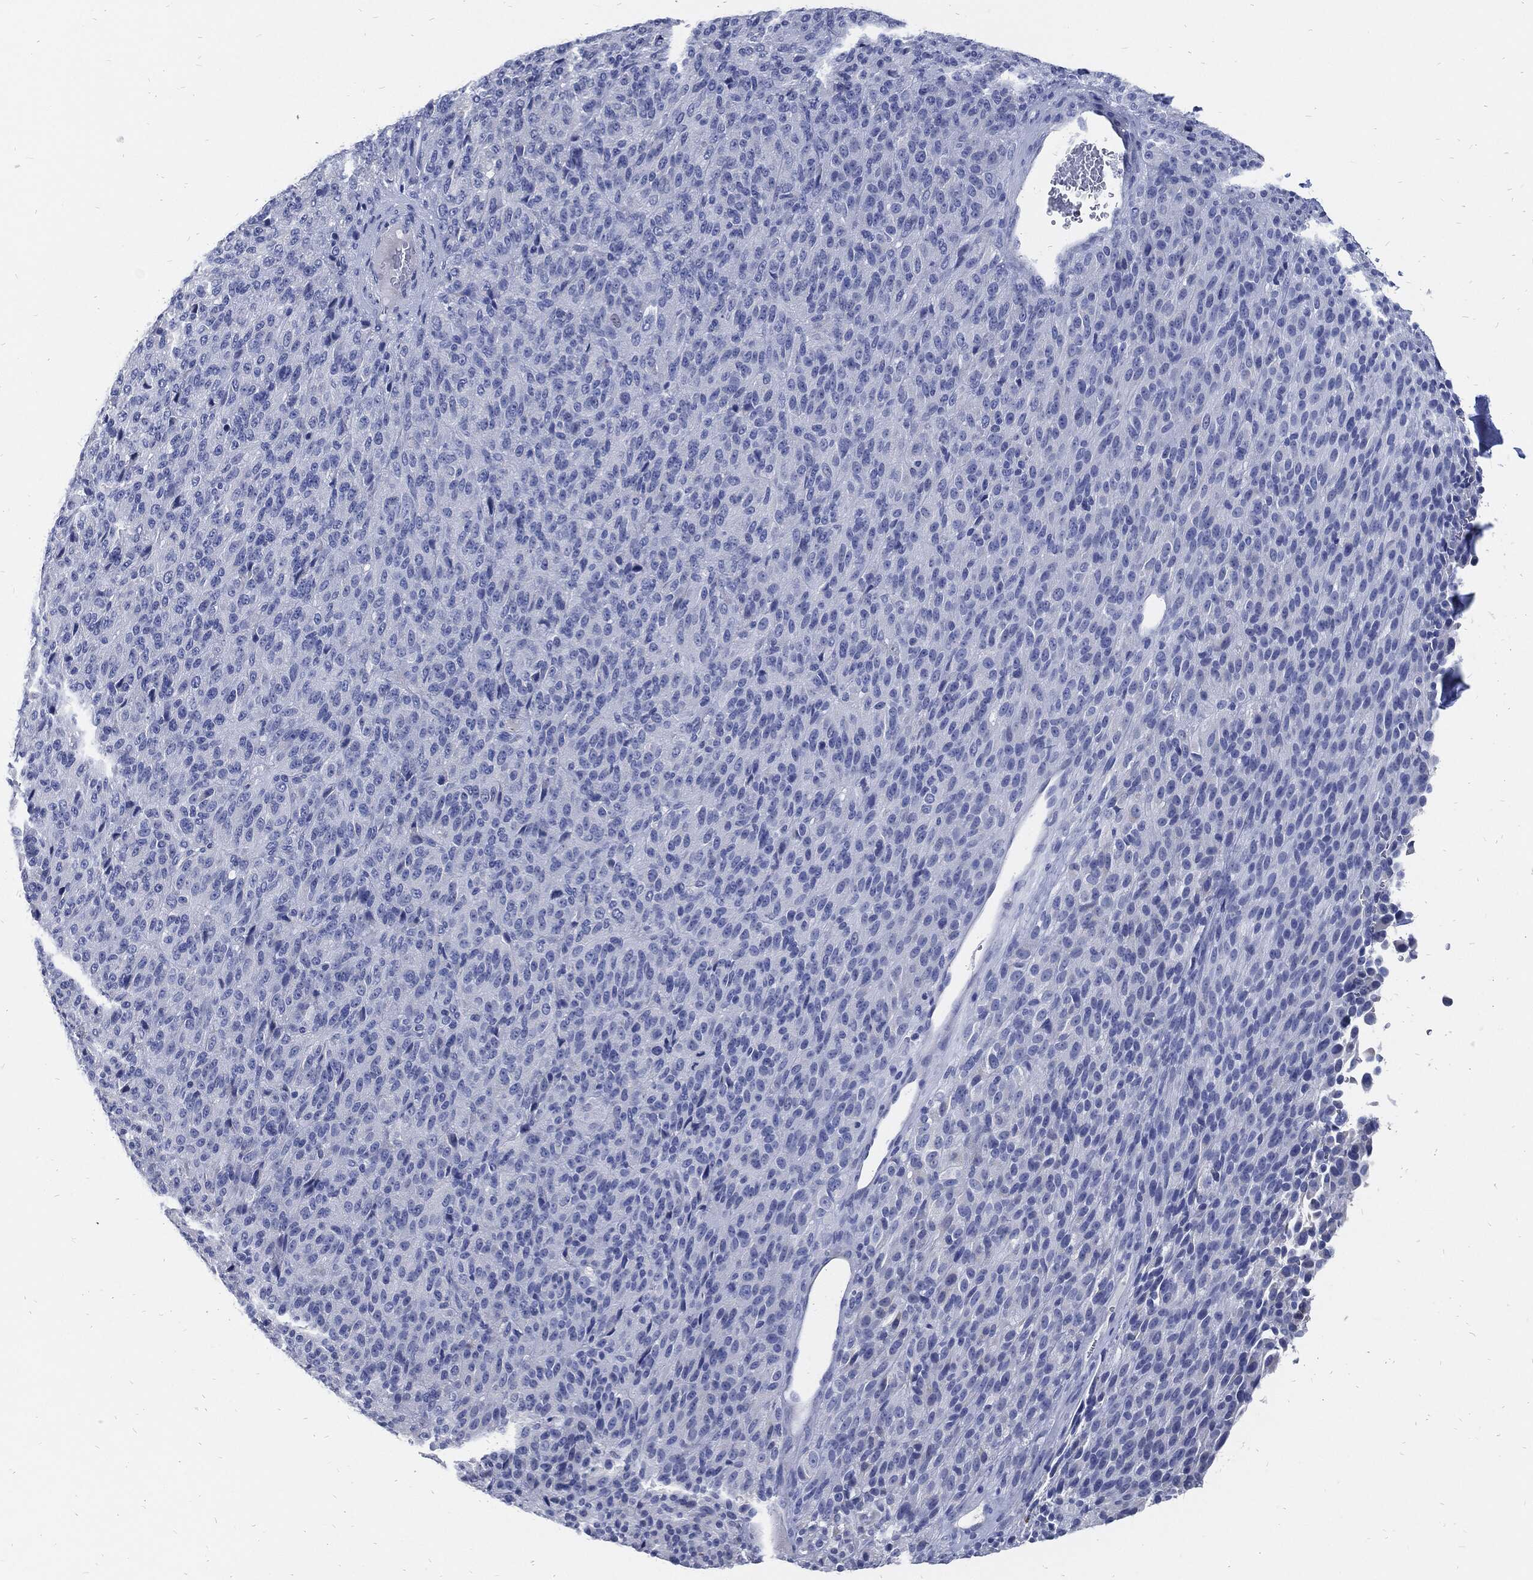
{"staining": {"intensity": "negative", "quantity": "none", "location": "none"}, "tissue": "melanoma", "cell_type": "Tumor cells", "image_type": "cancer", "snomed": [{"axis": "morphology", "description": "Malignant melanoma, Metastatic site"}, {"axis": "topography", "description": "Brain"}], "caption": "This is a micrograph of immunohistochemistry staining of malignant melanoma (metastatic site), which shows no positivity in tumor cells.", "gene": "FABP4", "patient": {"sex": "female", "age": 56}}